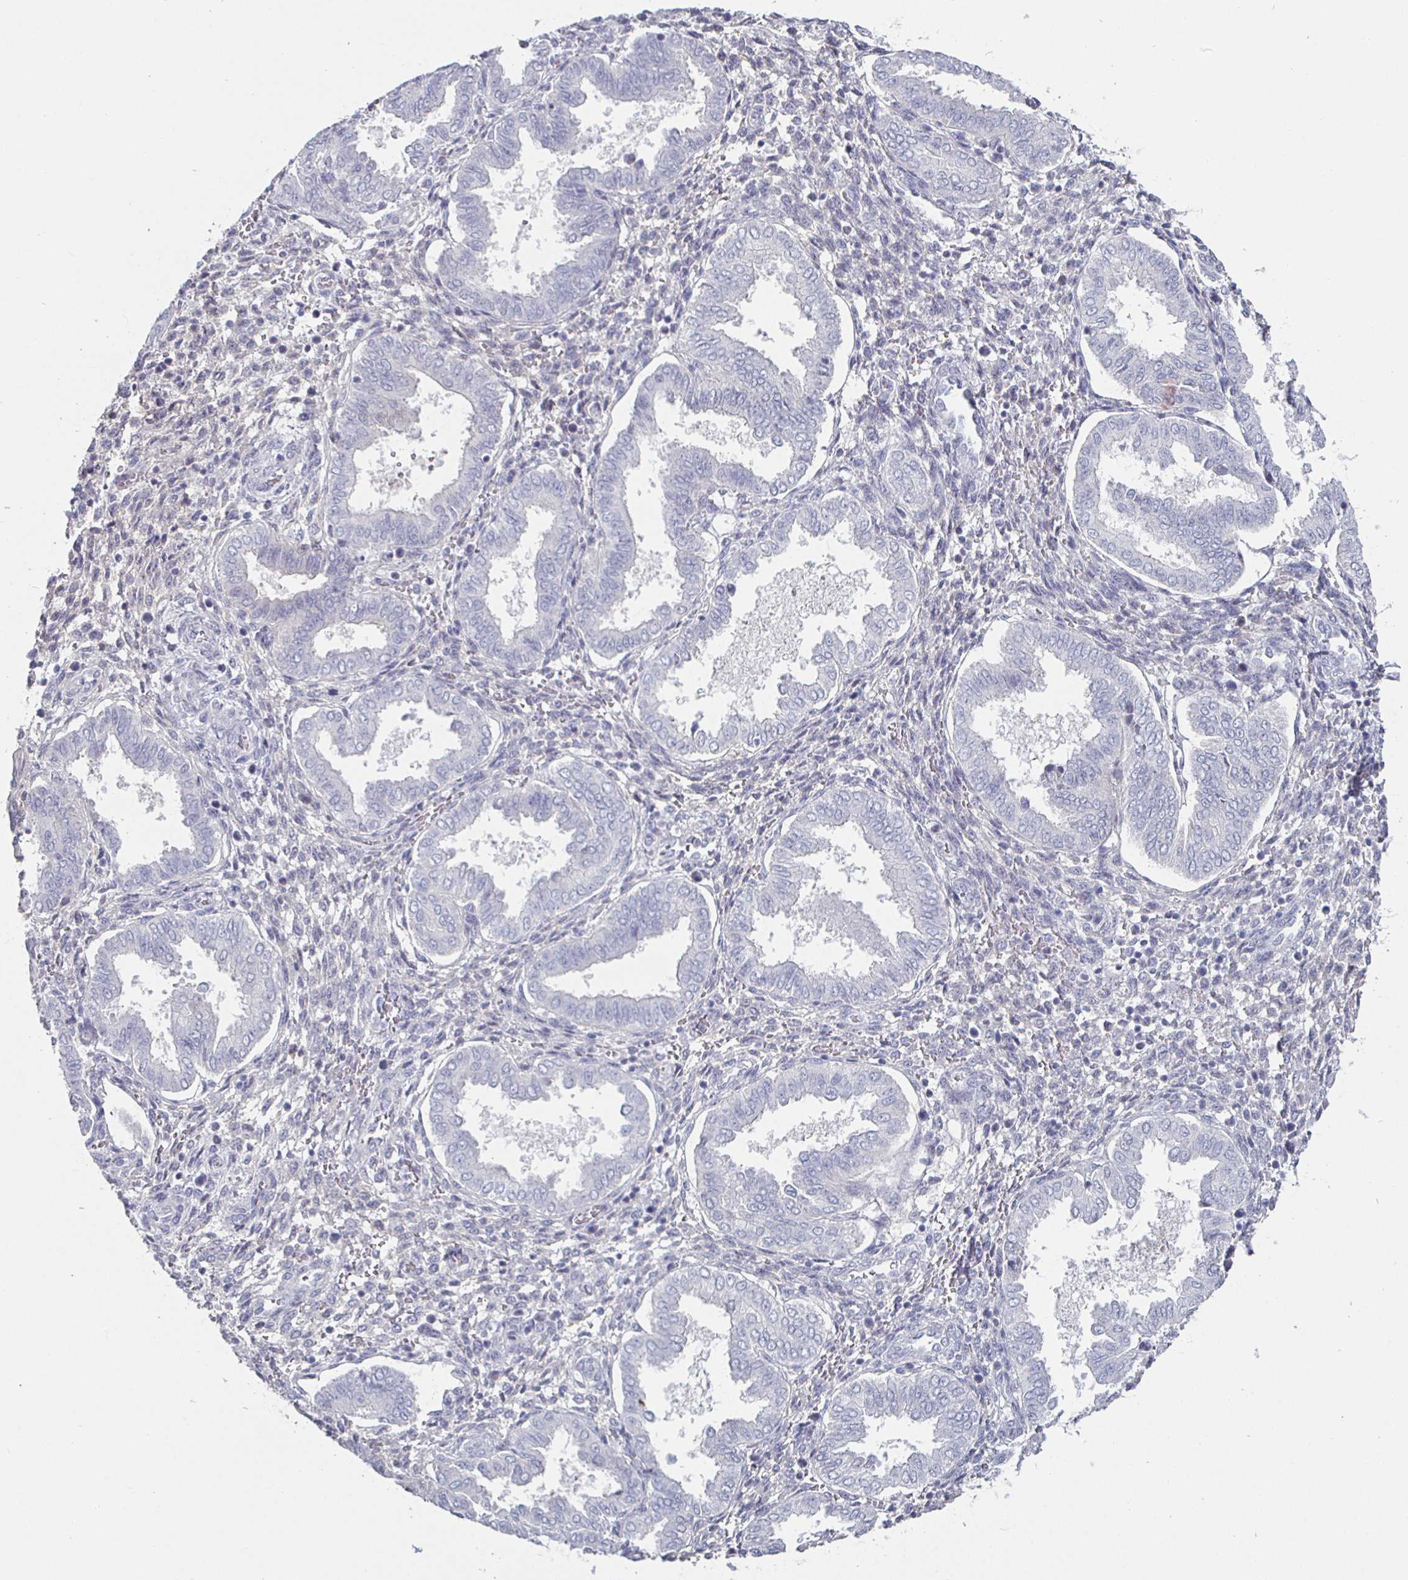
{"staining": {"intensity": "negative", "quantity": "none", "location": "none"}, "tissue": "endometrium", "cell_type": "Cells in endometrial stroma", "image_type": "normal", "snomed": [{"axis": "morphology", "description": "Normal tissue, NOS"}, {"axis": "topography", "description": "Endometrium"}], "caption": "Protein analysis of normal endometrium displays no significant expression in cells in endometrial stroma. (Stains: DAB immunohistochemistry with hematoxylin counter stain, Microscopy: brightfield microscopy at high magnification).", "gene": "ENPP1", "patient": {"sex": "female", "age": 24}}